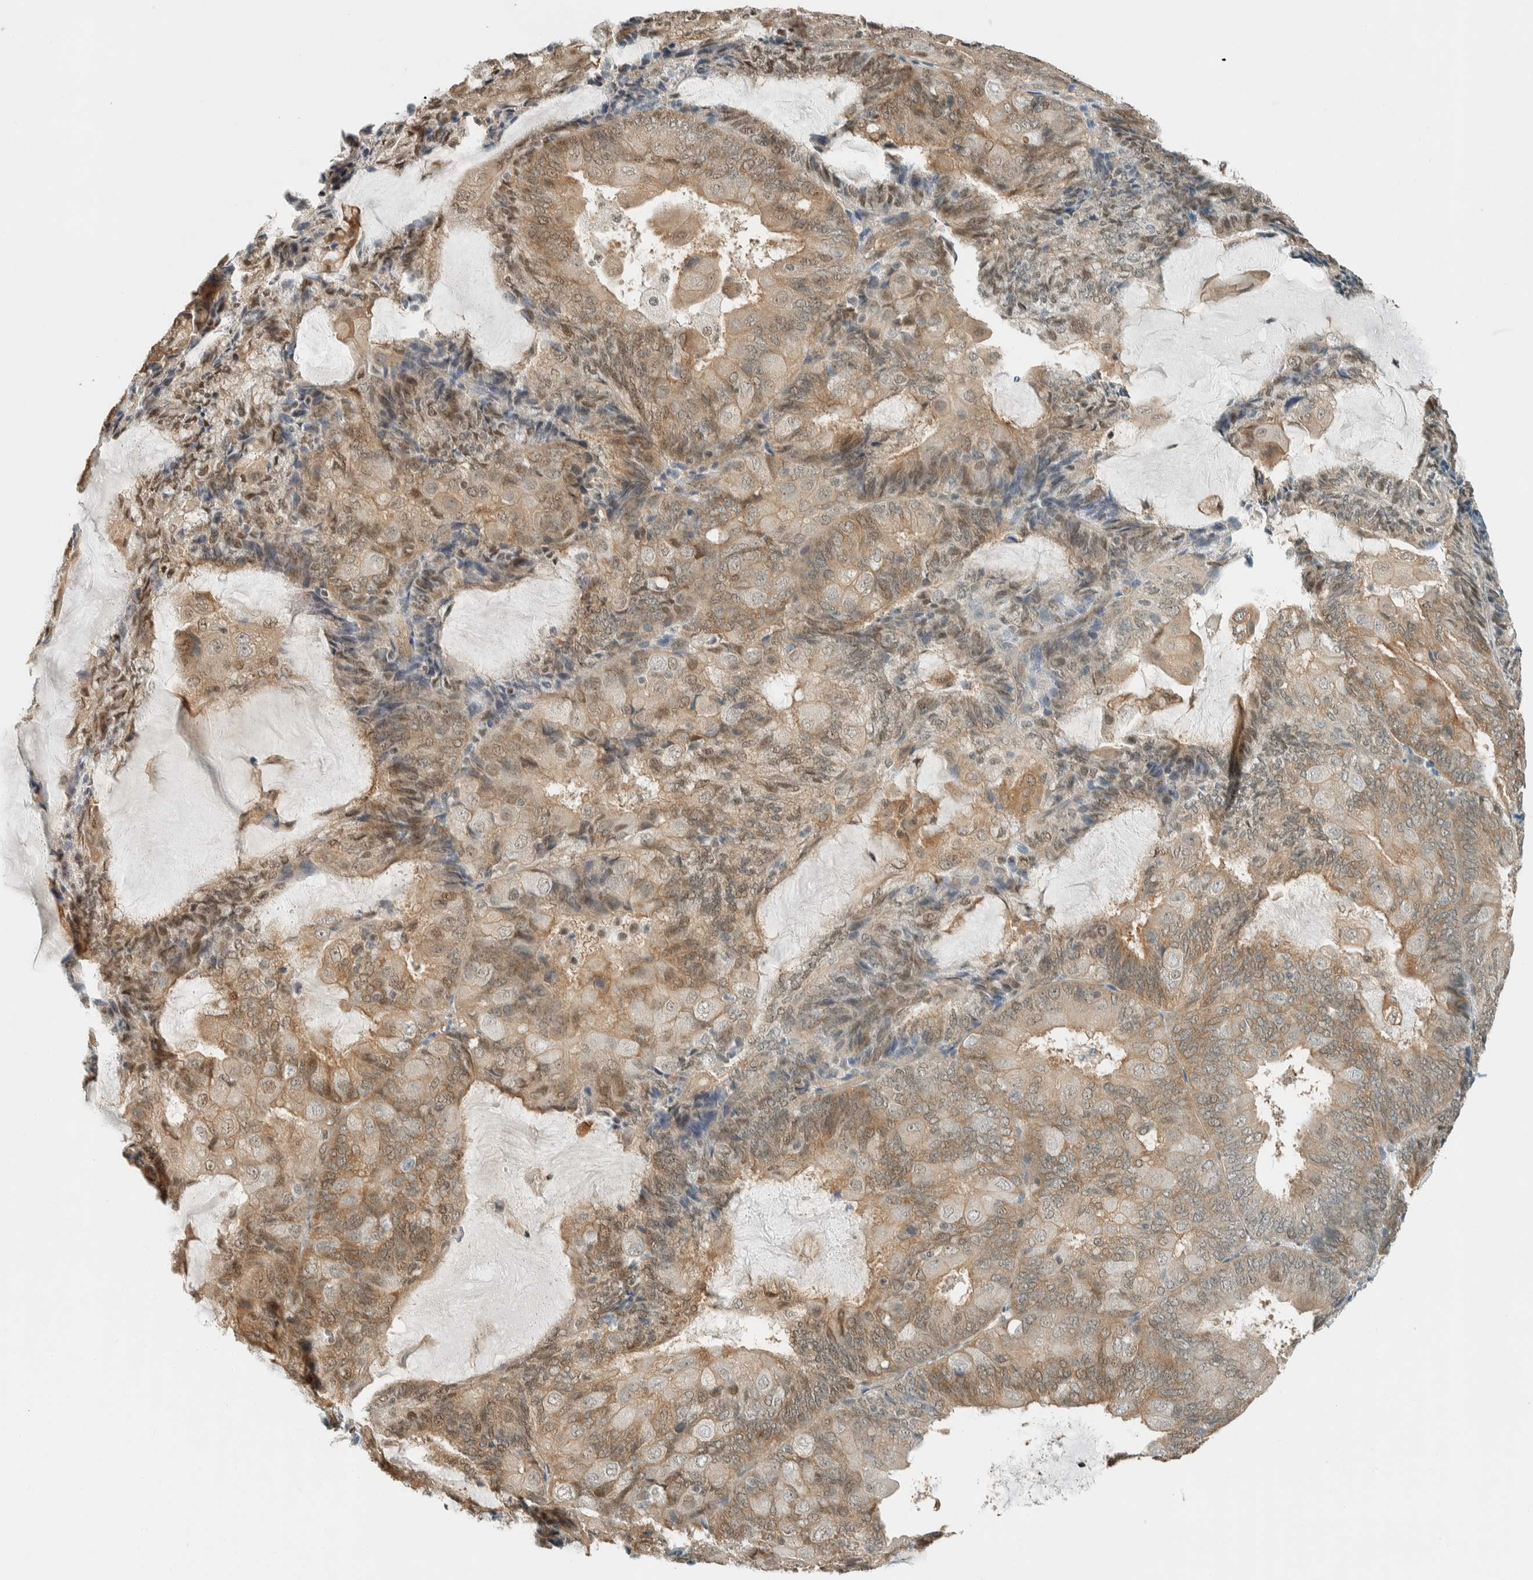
{"staining": {"intensity": "moderate", "quantity": ">75%", "location": "cytoplasmic/membranous,nuclear"}, "tissue": "endometrial cancer", "cell_type": "Tumor cells", "image_type": "cancer", "snomed": [{"axis": "morphology", "description": "Adenocarcinoma, NOS"}, {"axis": "topography", "description": "Endometrium"}], "caption": "Immunohistochemistry (IHC) image of neoplastic tissue: endometrial adenocarcinoma stained using immunohistochemistry (IHC) reveals medium levels of moderate protein expression localized specifically in the cytoplasmic/membranous and nuclear of tumor cells, appearing as a cytoplasmic/membranous and nuclear brown color.", "gene": "NIBAN2", "patient": {"sex": "female", "age": 81}}